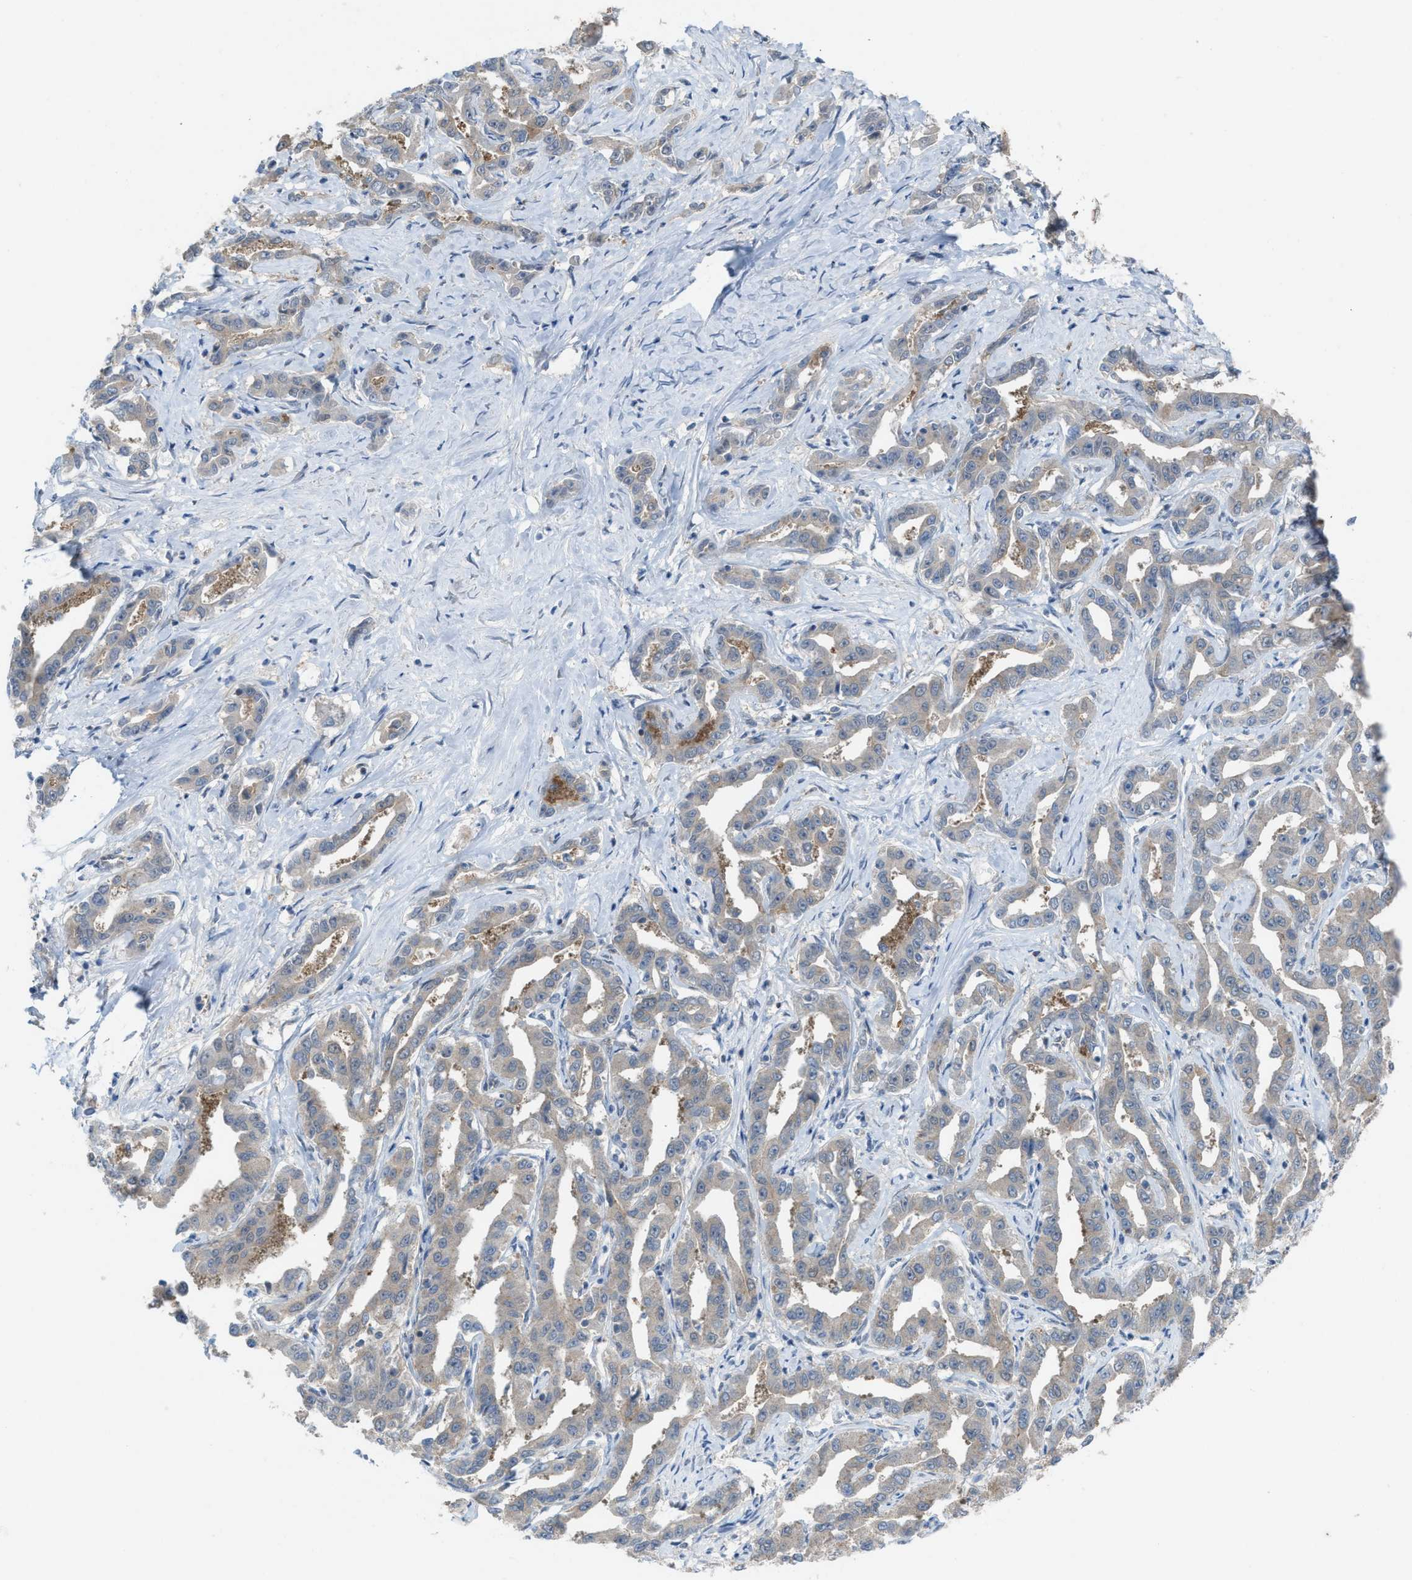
{"staining": {"intensity": "weak", "quantity": "25%-75%", "location": "cytoplasmic/membranous"}, "tissue": "liver cancer", "cell_type": "Tumor cells", "image_type": "cancer", "snomed": [{"axis": "morphology", "description": "Cholangiocarcinoma"}, {"axis": "topography", "description": "Liver"}], "caption": "High-power microscopy captured an immunohistochemistry (IHC) histopathology image of liver cancer, revealing weak cytoplasmic/membranous positivity in about 25%-75% of tumor cells.", "gene": "PLAA", "patient": {"sex": "male", "age": 59}}